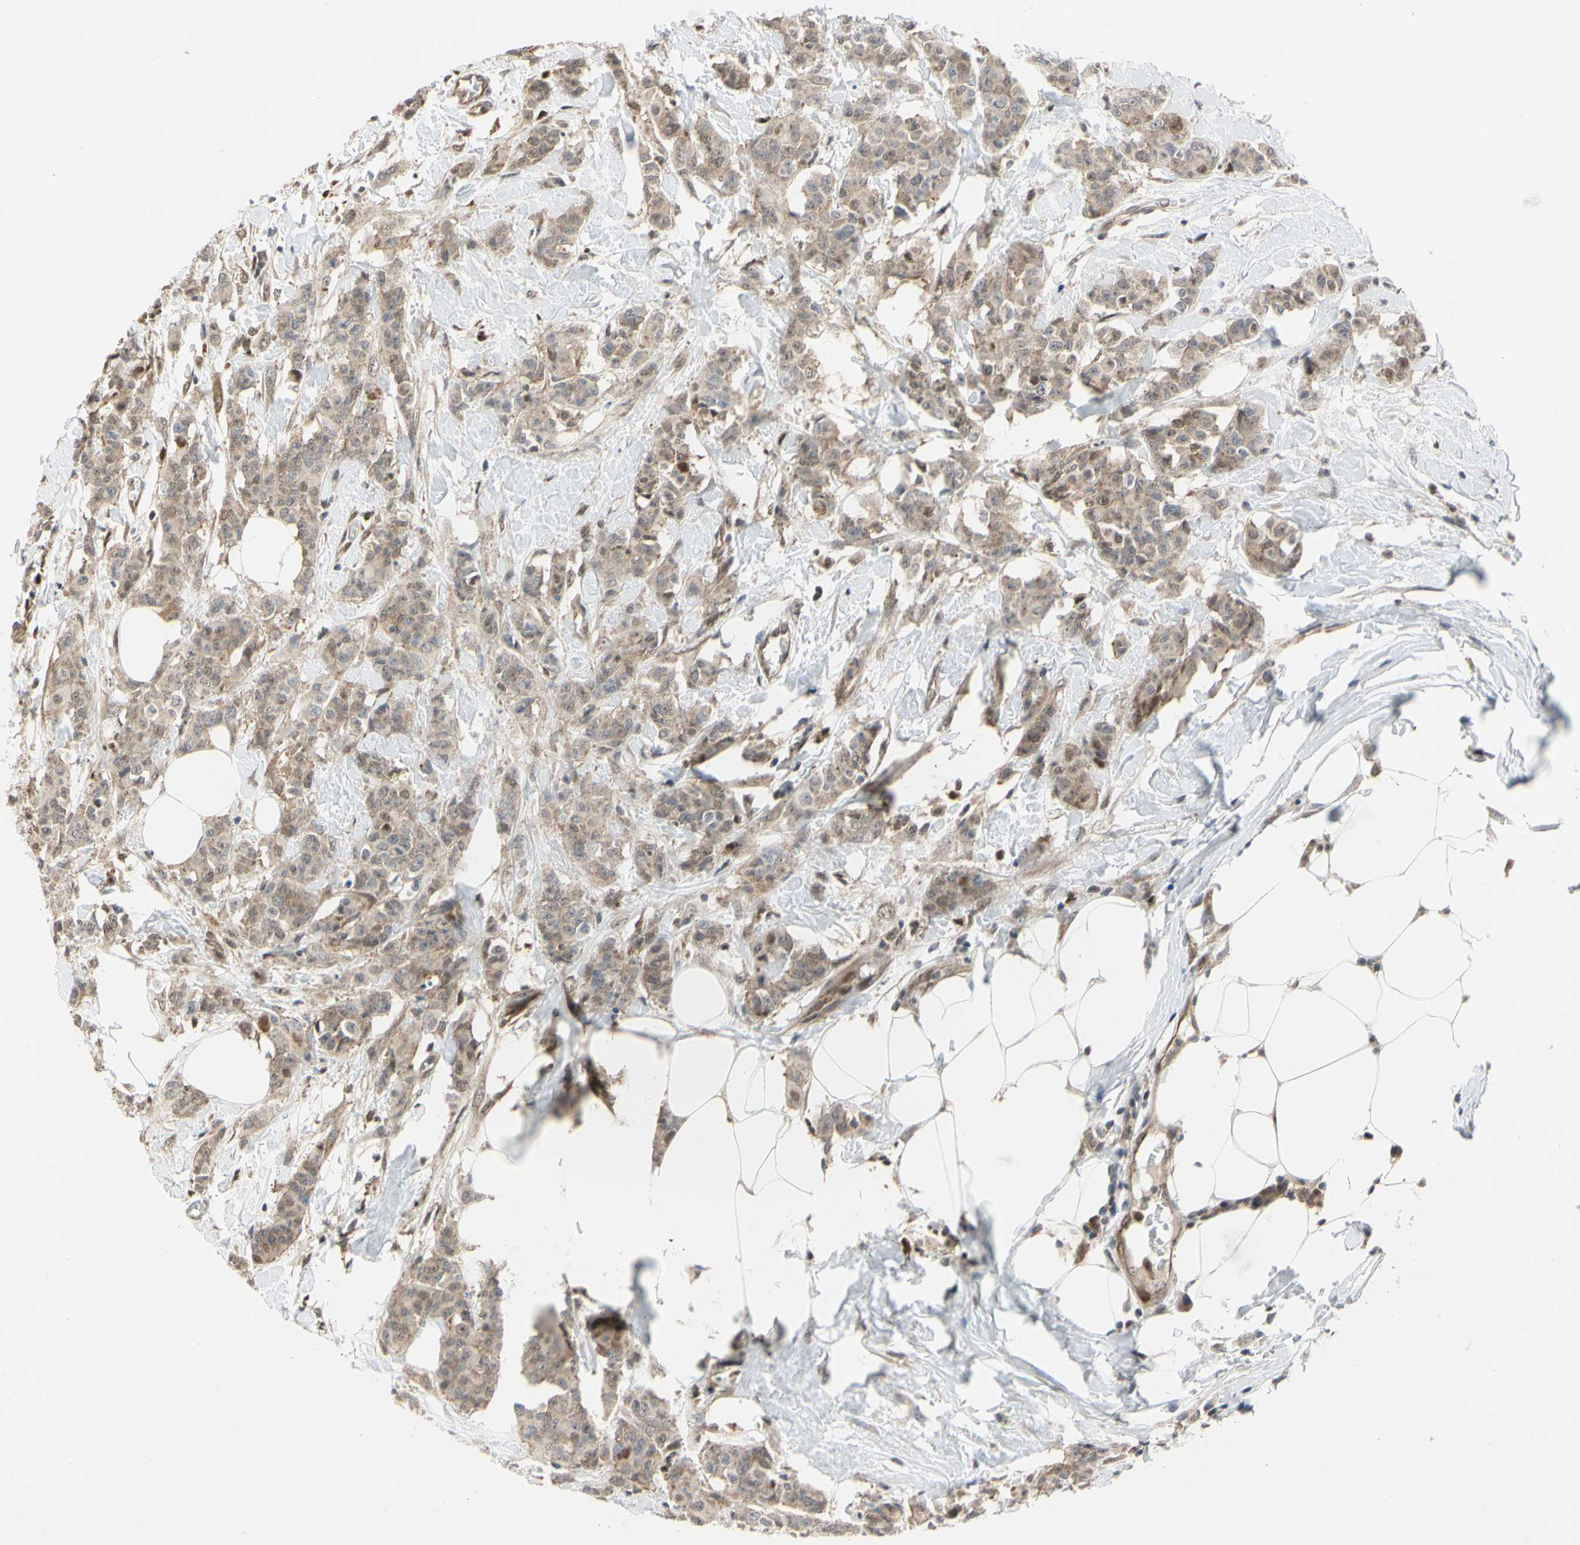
{"staining": {"intensity": "moderate", "quantity": ">75%", "location": "cytoplasmic/membranous"}, "tissue": "breast cancer", "cell_type": "Tumor cells", "image_type": "cancer", "snomed": [{"axis": "morphology", "description": "Normal tissue, NOS"}, {"axis": "morphology", "description": "Duct carcinoma"}, {"axis": "topography", "description": "Breast"}], "caption": "There is medium levels of moderate cytoplasmic/membranous expression in tumor cells of breast cancer, as demonstrated by immunohistochemical staining (brown color).", "gene": "CDK5", "patient": {"sex": "female", "age": 40}}